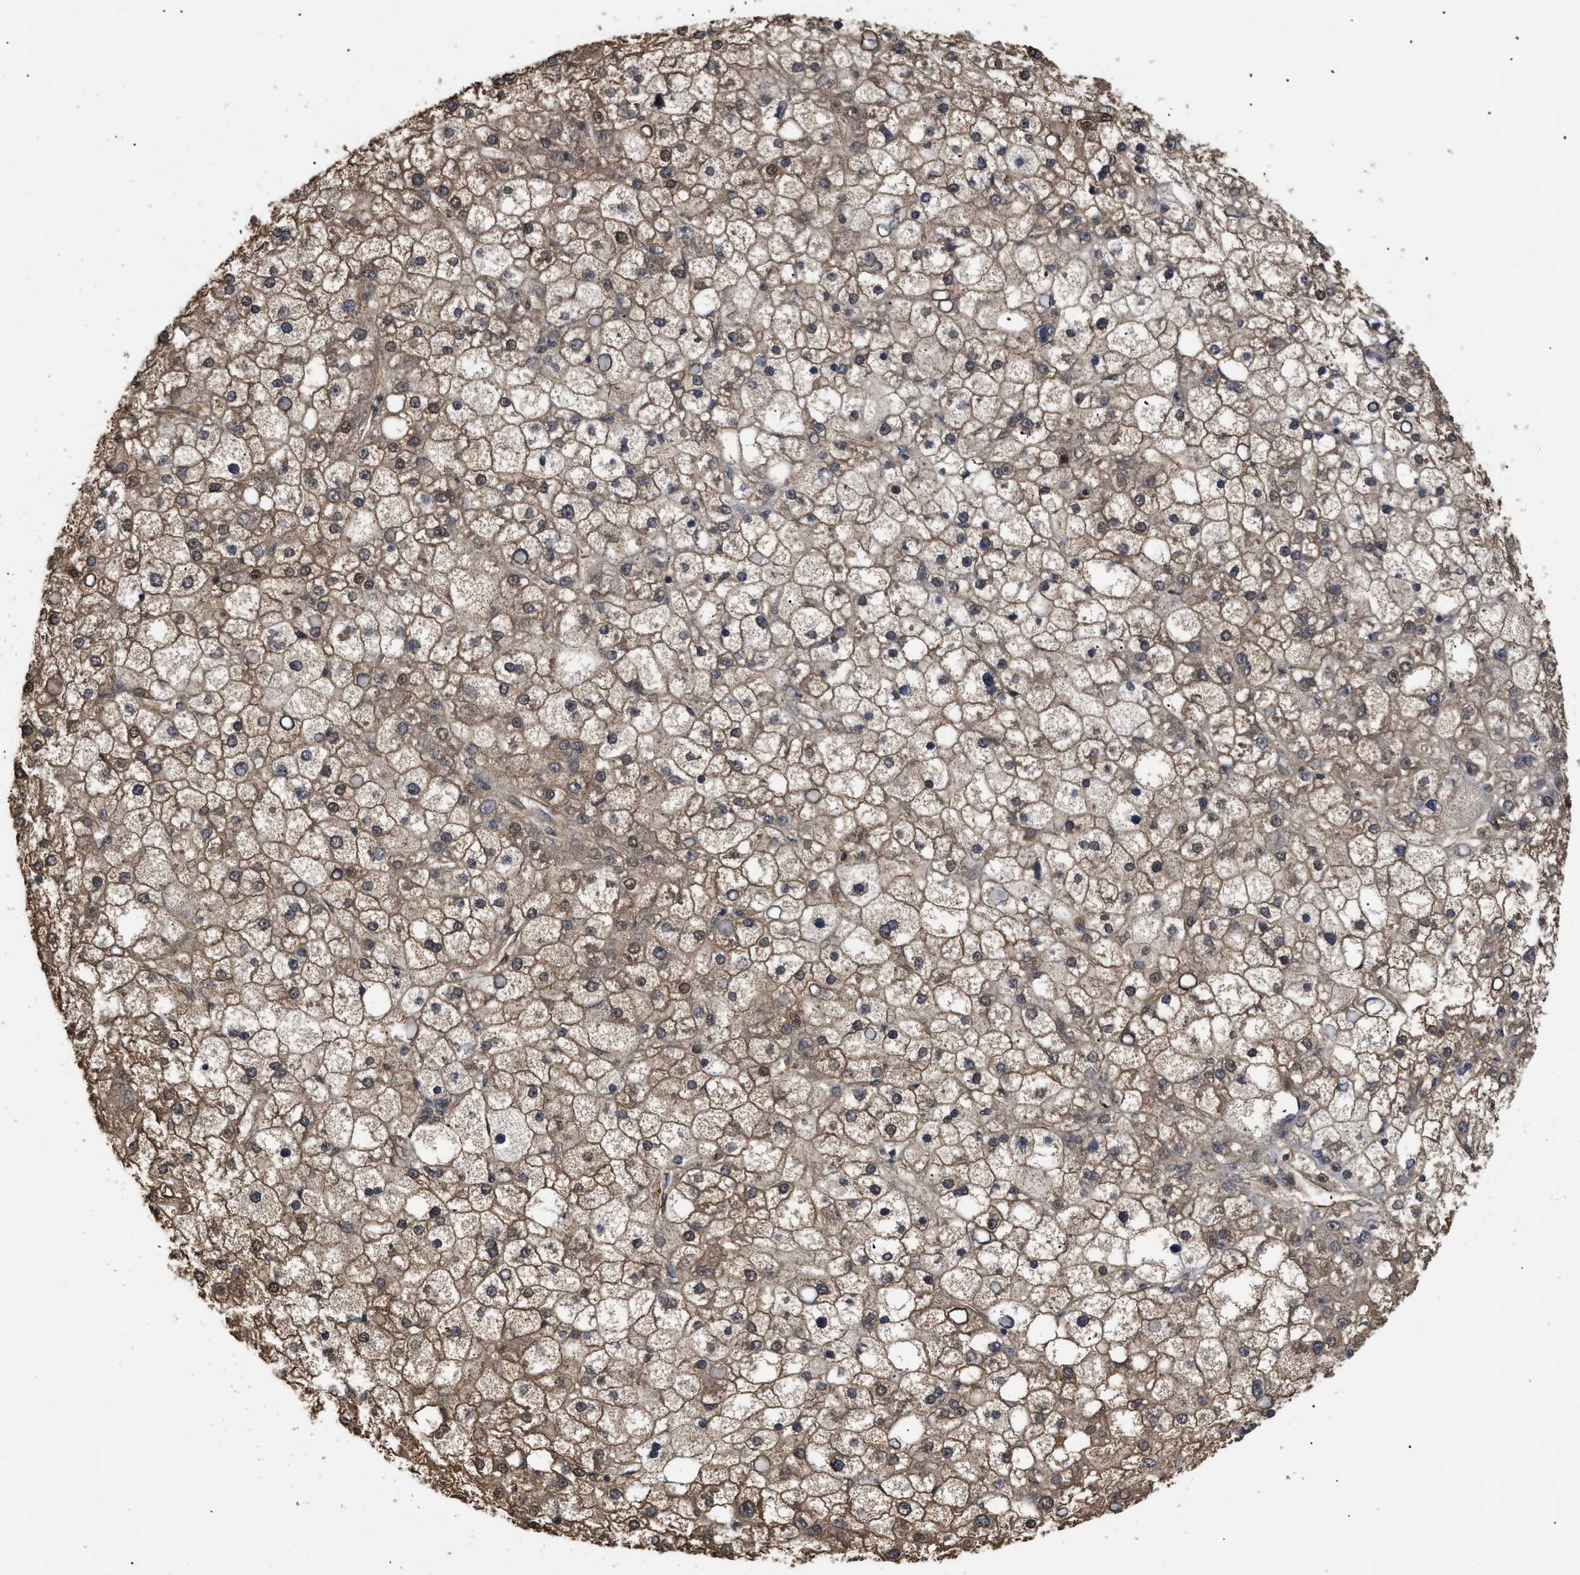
{"staining": {"intensity": "moderate", "quantity": ">75%", "location": "cytoplasmic/membranous"}, "tissue": "liver cancer", "cell_type": "Tumor cells", "image_type": "cancer", "snomed": [{"axis": "morphology", "description": "Carcinoma, Hepatocellular, NOS"}, {"axis": "topography", "description": "Liver"}], "caption": "An image of human liver cancer (hepatocellular carcinoma) stained for a protein exhibits moderate cytoplasmic/membranous brown staining in tumor cells.", "gene": "CALM1", "patient": {"sex": "male", "age": 67}}